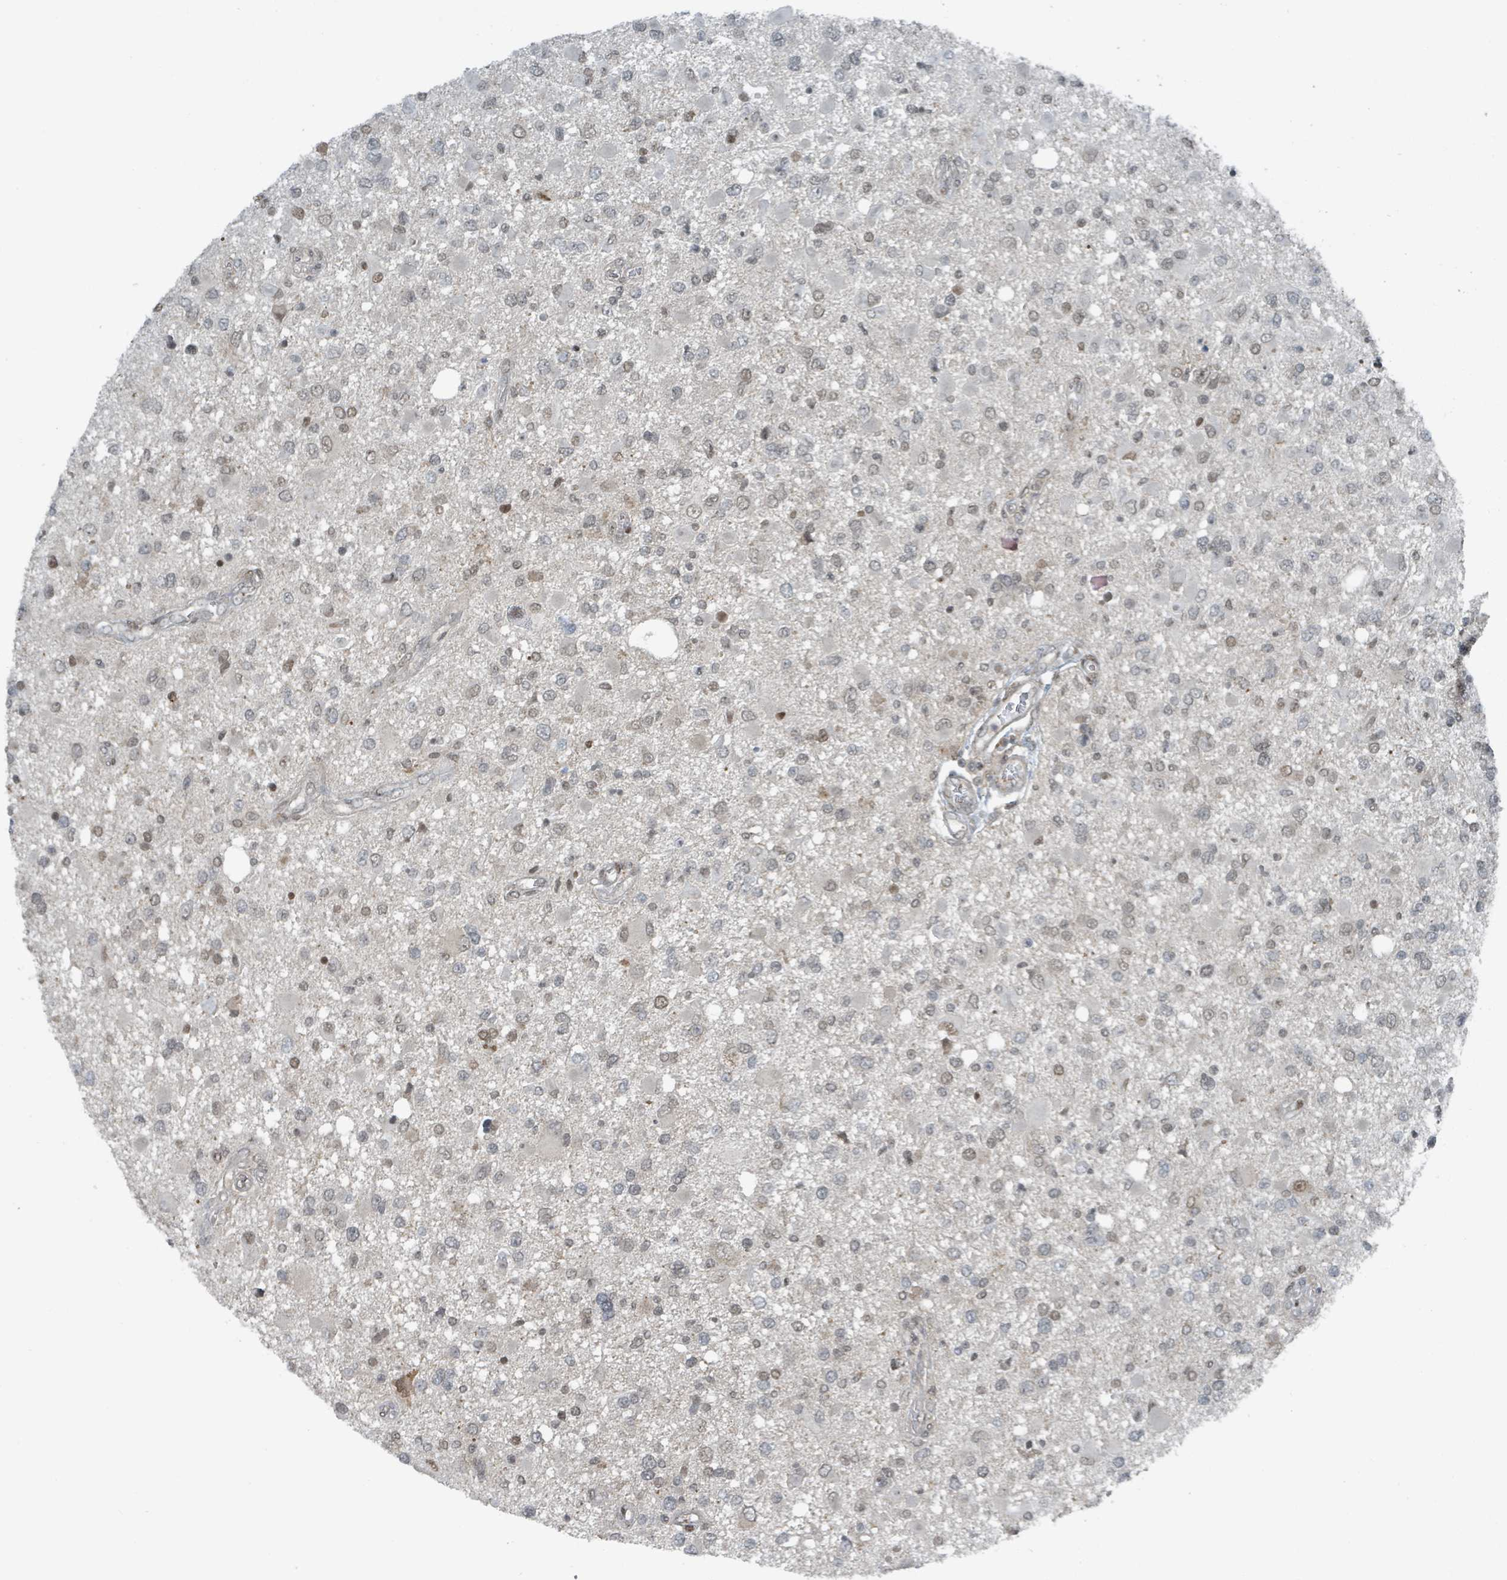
{"staining": {"intensity": "weak", "quantity": "25%-75%", "location": "nuclear"}, "tissue": "glioma", "cell_type": "Tumor cells", "image_type": "cancer", "snomed": [{"axis": "morphology", "description": "Glioma, malignant, High grade"}, {"axis": "topography", "description": "Brain"}], "caption": "This is an image of IHC staining of high-grade glioma (malignant), which shows weak expression in the nuclear of tumor cells.", "gene": "PHIP", "patient": {"sex": "male", "age": 53}}